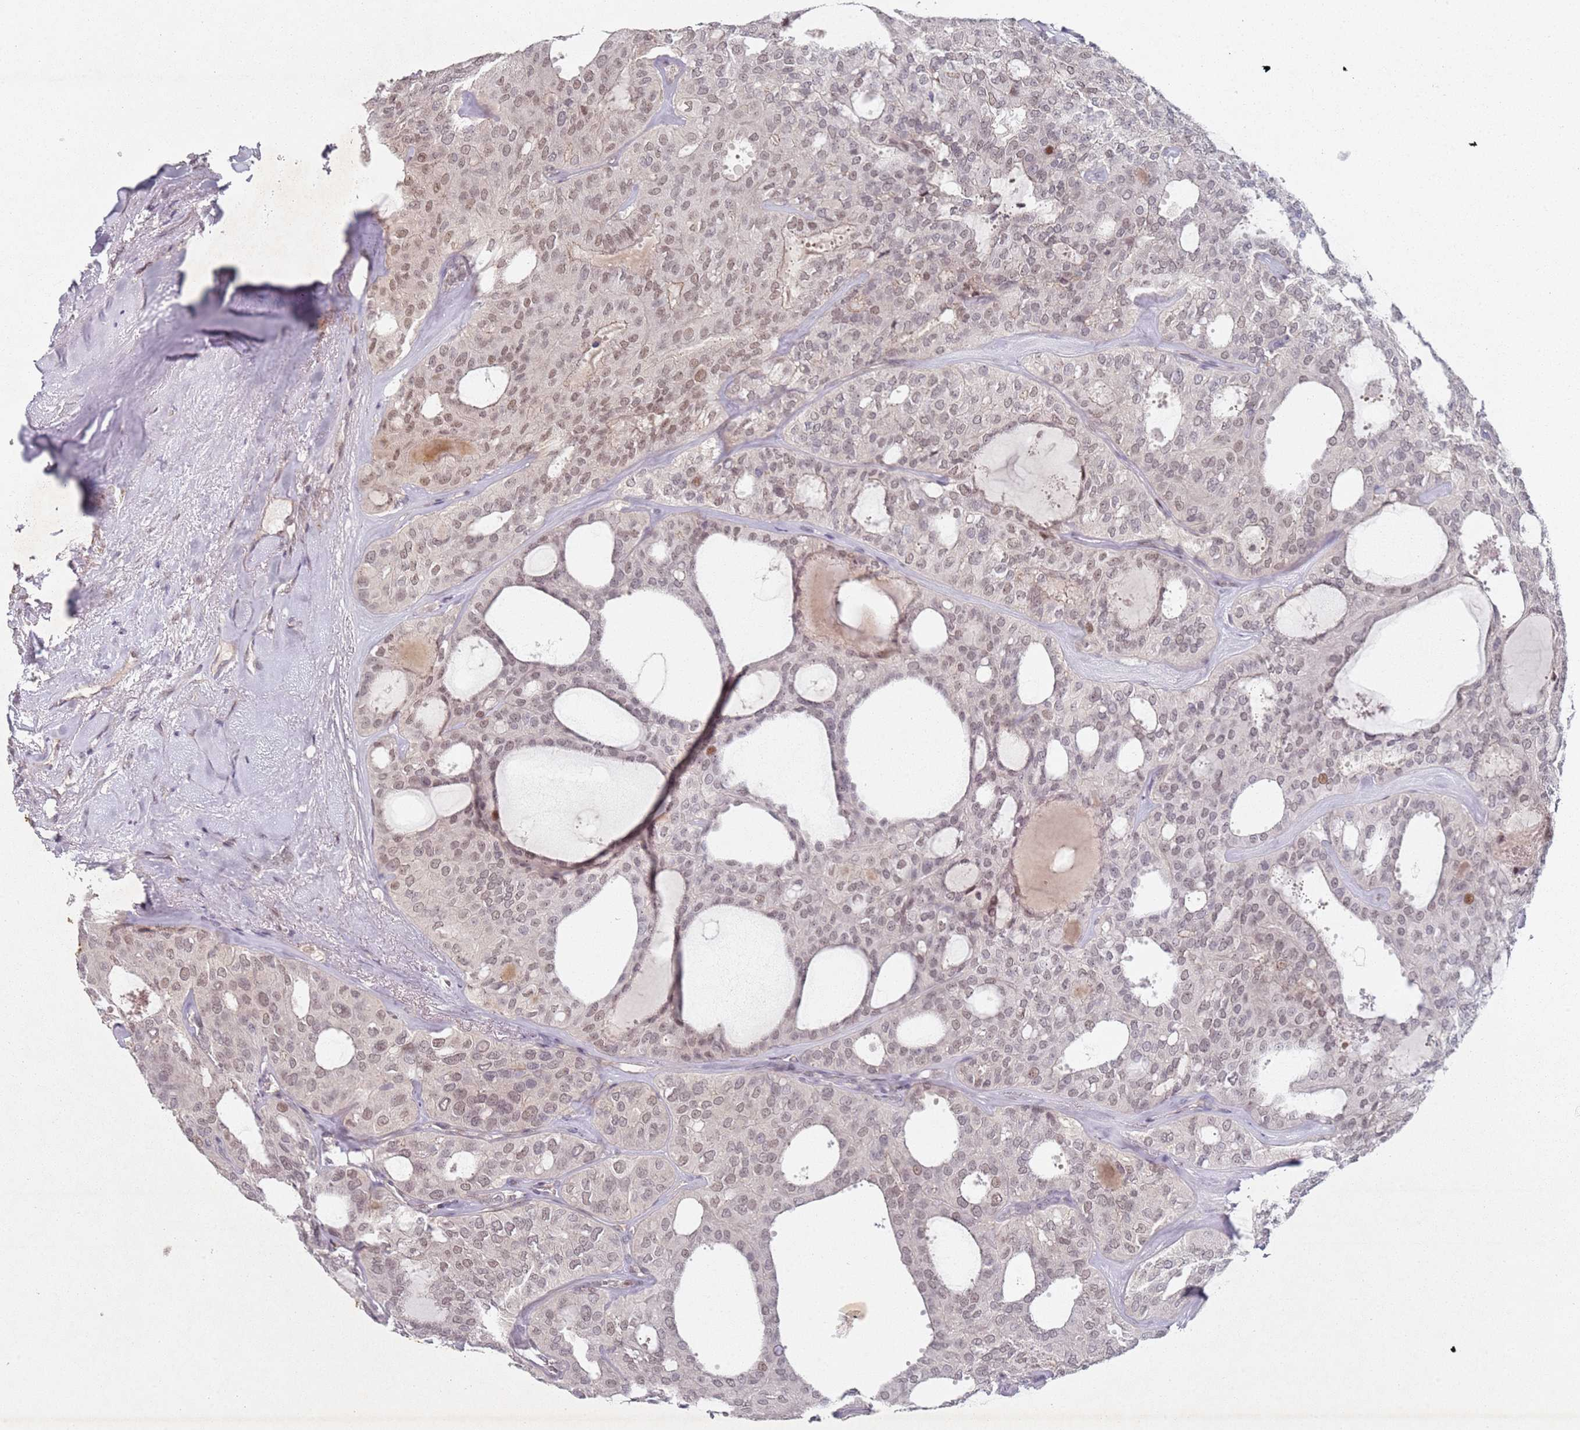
{"staining": {"intensity": "weak", "quantity": ">75%", "location": "nuclear"}, "tissue": "thyroid cancer", "cell_type": "Tumor cells", "image_type": "cancer", "snomed": [{"axis": "morphology", "description": "Follicular adenoma carcinoma, NOS"}, {"axis": "topography", "description": "Thyroid gland"}], "caption": "This is an image of immunohistochemistry staining of thyroid cancer (follicular adenoma carcinoma), which shows weak expression in the nuclear of tumor cells.", "gene": "ATF6B", "patient": {"sex": "male", "age": 75}}